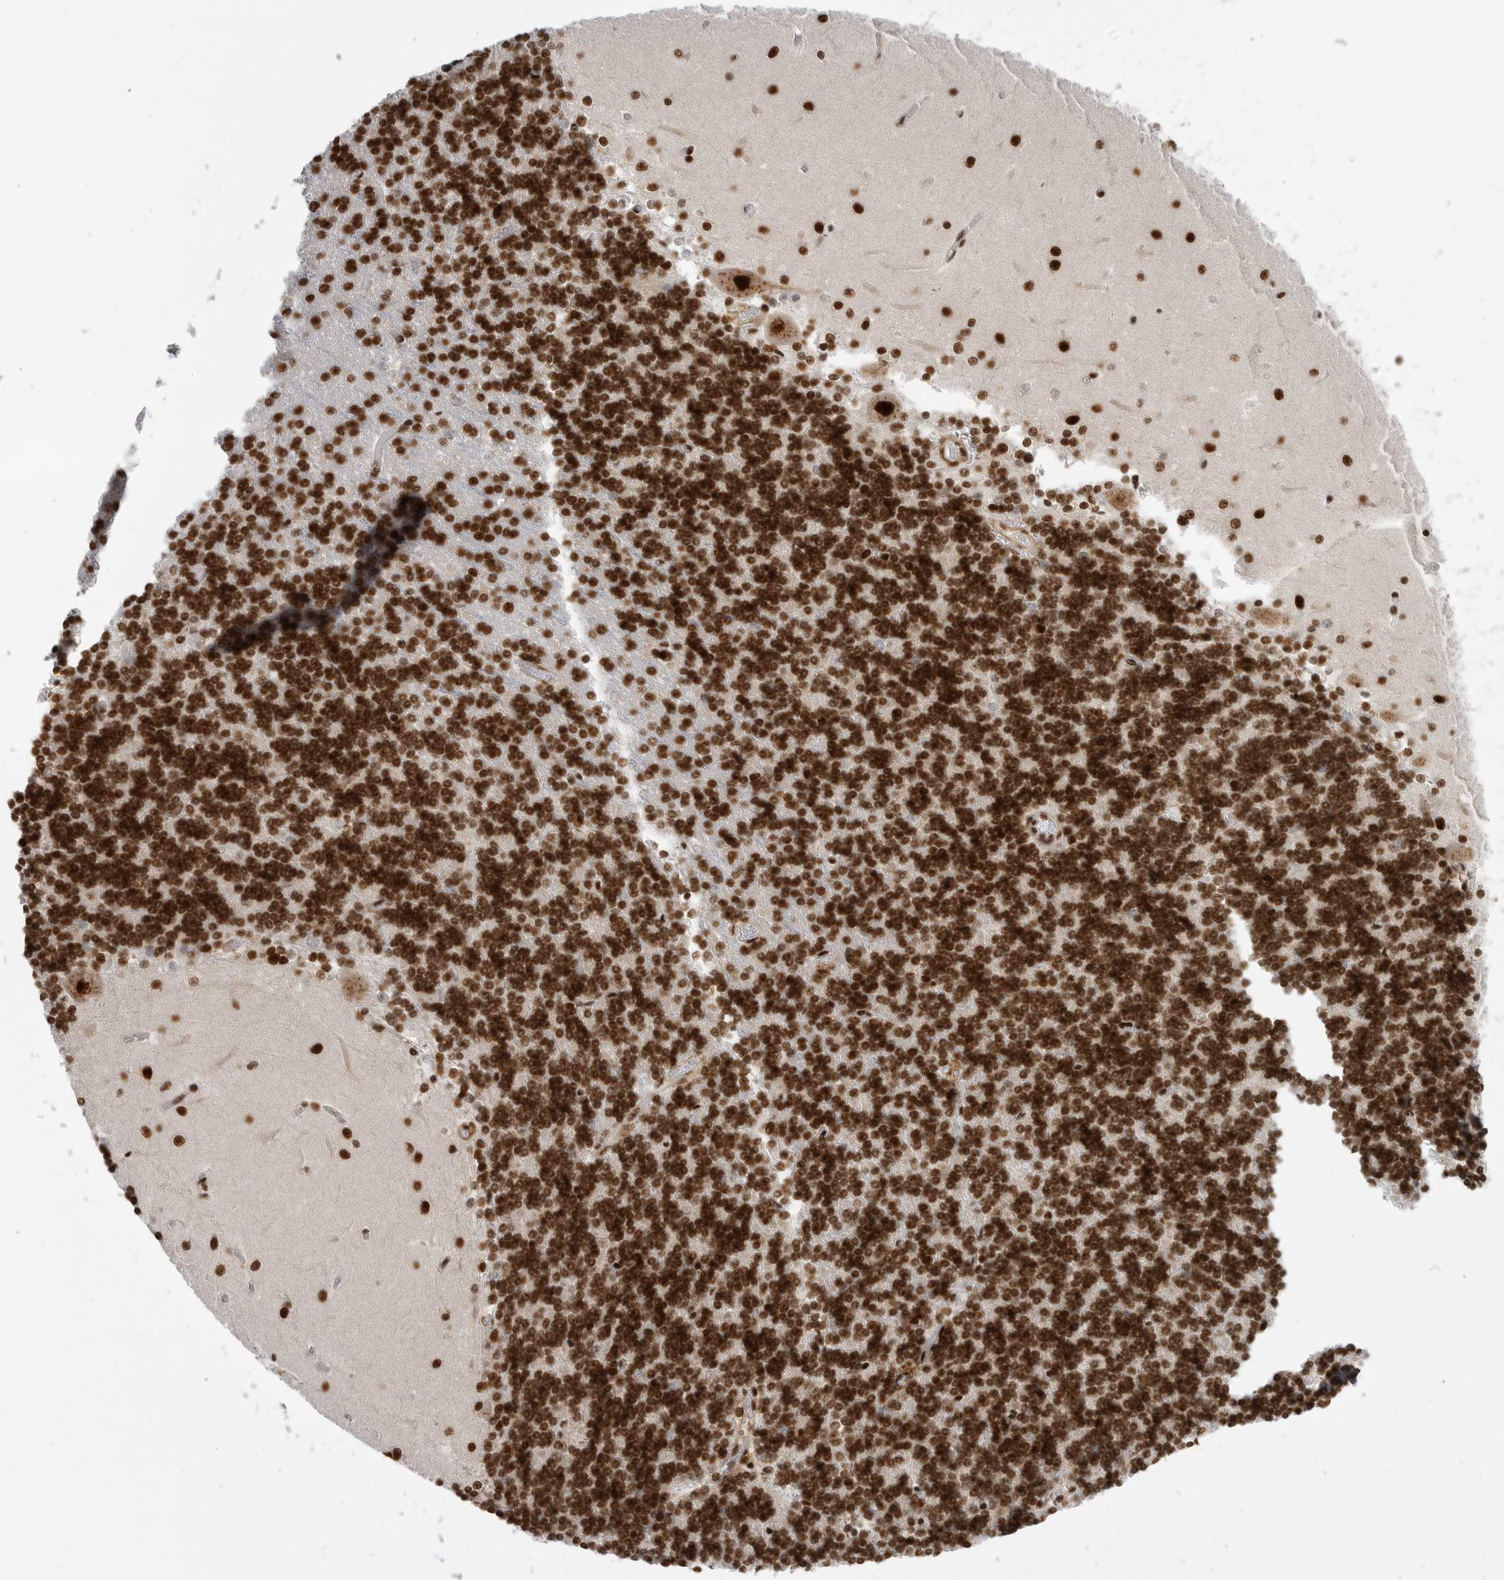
{"staining": {"intensity": "strong", "quantity": ">75%", "location": "nuclear"}, "tissue": "cerebellum", "cell_type": "Cells in granular layer", "image_type": "normal", "snomed": [{"axis": "morphology", "description": "Normal tissue, NOS"}, {"axis": "topography", "description": "Cerebellum"}], "caption": "Human cerebellum stained for a protein (brown) demonstrates strong nuclear positive staining in approximately >75% of cells in granular layer.", "gene": "PPP1R8", "patient": {"sex": "male", "age": 37}}